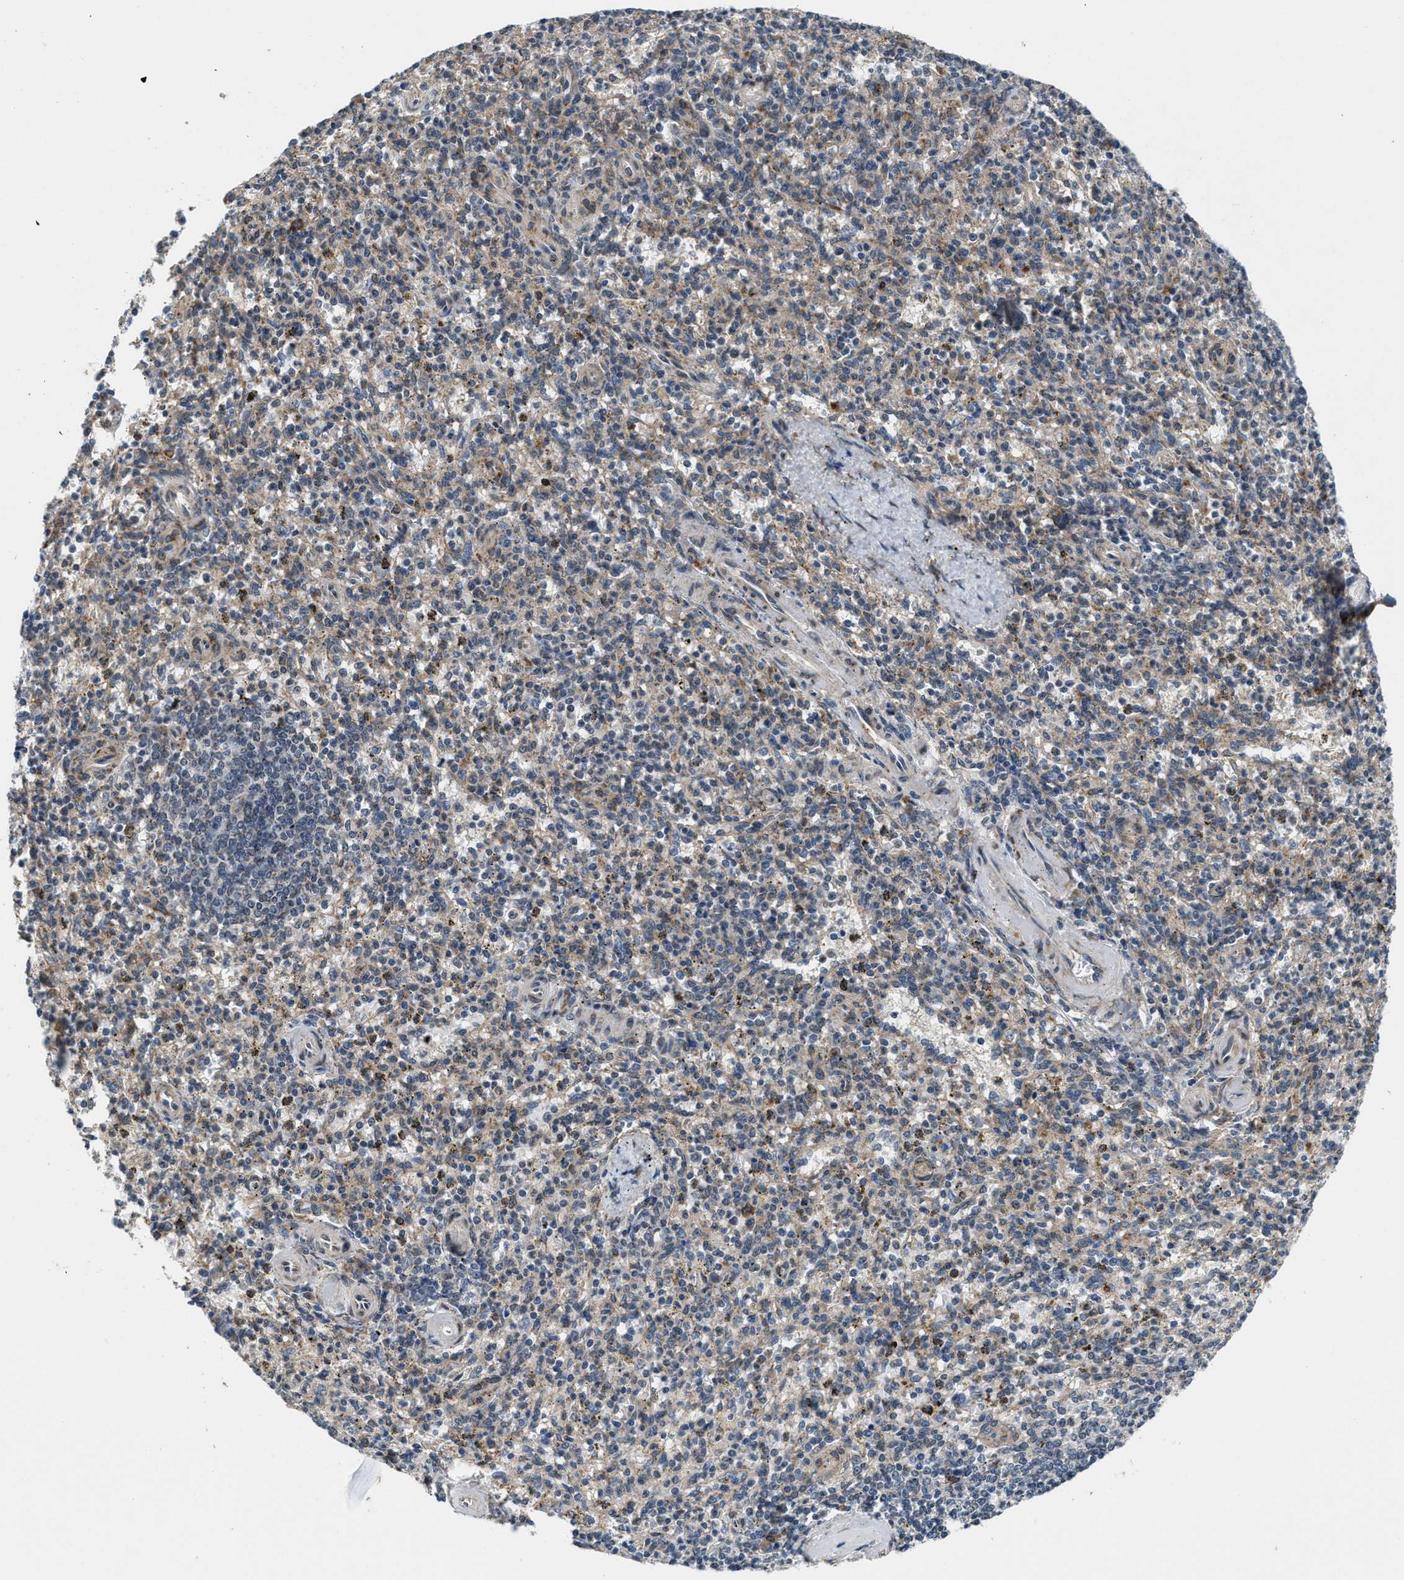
{"staining": {"intensity": "weak", "quantity": "25%-75%", "location": "cytoplasmic/membranous"}, "tissue": "spleen", "cell_type": "Cells in red pulp", "image_type": "normal", "snomed": [{"axis": "morphology", "description": "Normal tissue, NOS"}, {"axis": "topography", "description": "Spleen"}], "caption": "Immunohistochemistry histopathology image of normal spleen: human spleen stained using immunohistochemistry (IHC) demonstrates low levels of weak protein expression localized specifically in the cytoplasmic/membranous of cells in red pulp, appearing as a cytoplasmic/membranous brown color.", "gene": "PDP1", "patient": {"sex": "male", "age": 72}}